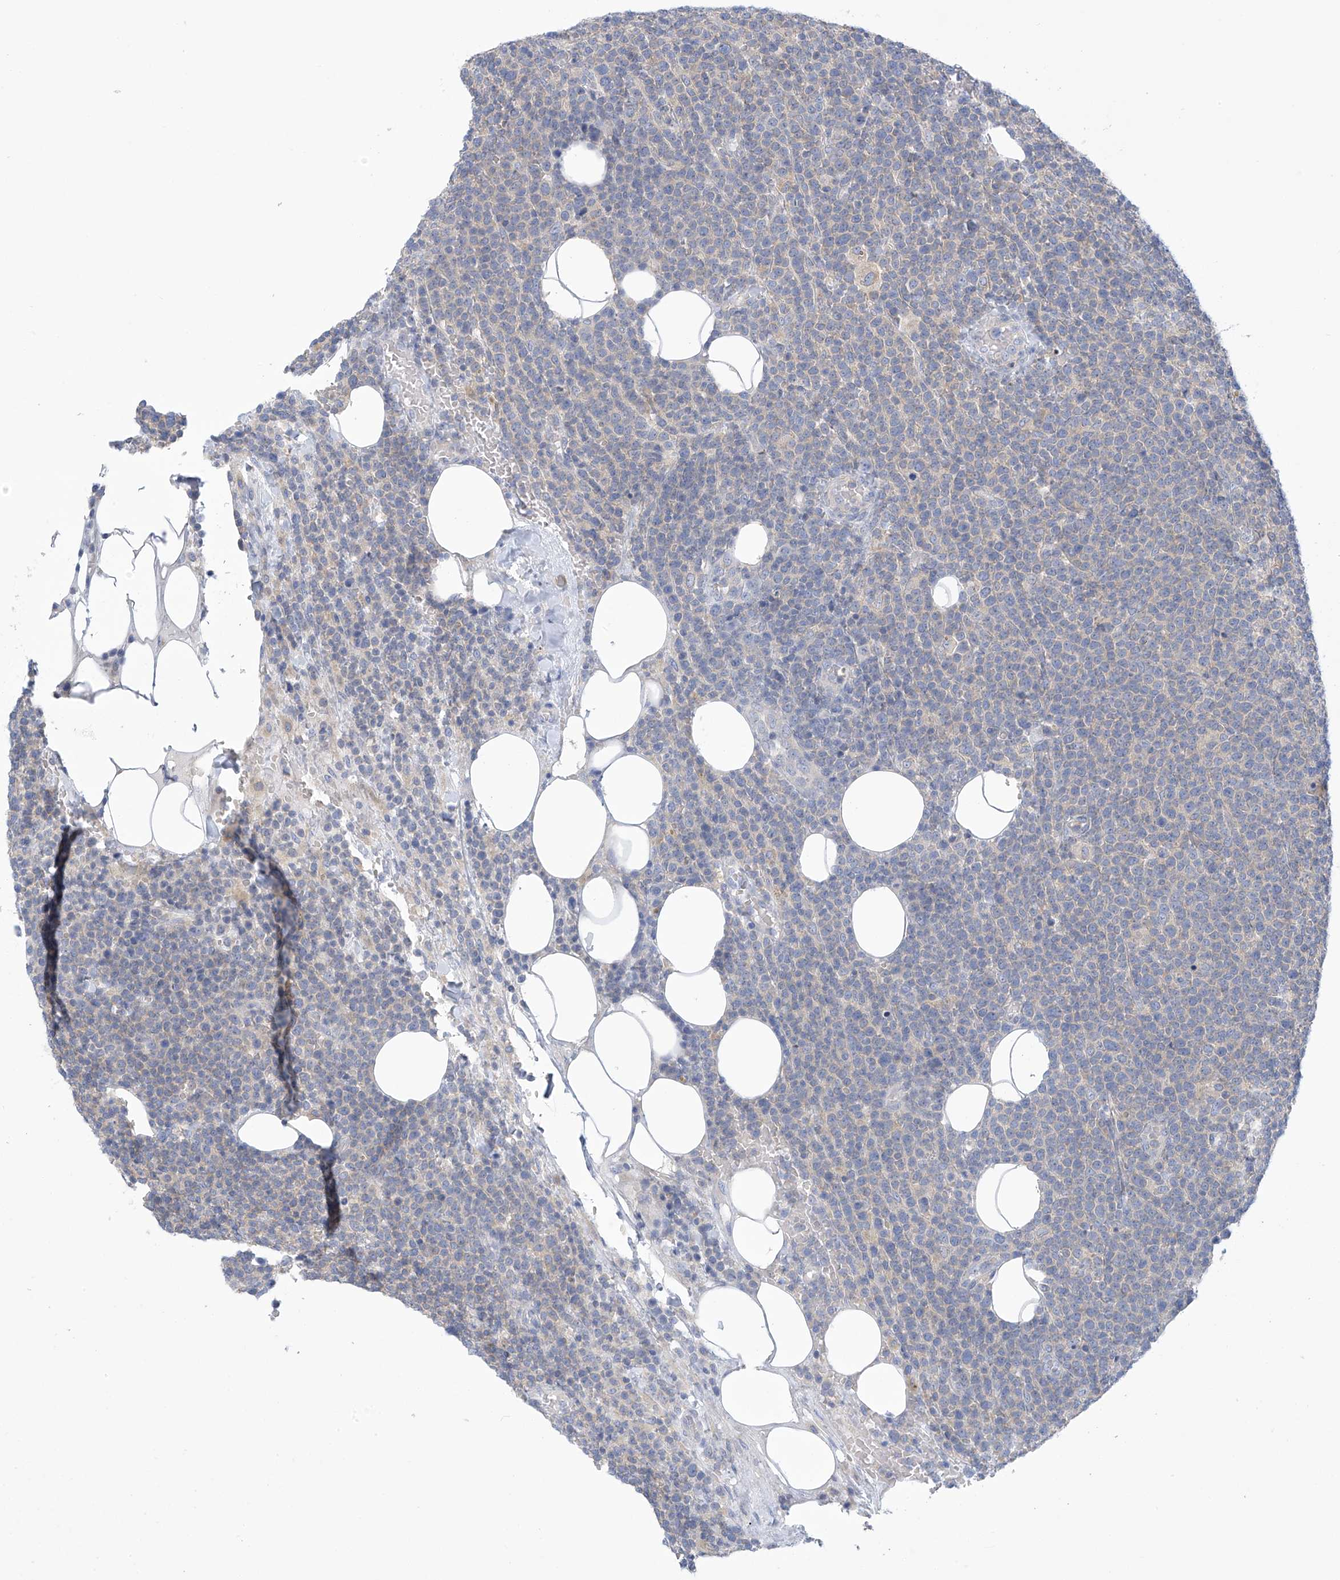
{"staining": {"intensity": "negative", "quantity": "none", "location": "none"}, "tissue": "lymphoma", "cell_type": "Tumor cells", "image_type": "cancer", "snomed": [{"axis": "morphology", "description": "Malignant lymphoma, non-Hodgkin's type, High grade"}, {"axis": "topography", "description": "Lymph node"}], "caption": "Immunohistochemistry (IHC) of lymphoma displays no expression in tumor cells.", "gene": "SLC6A12", "patient": {"sex": "male", "age": 61}}